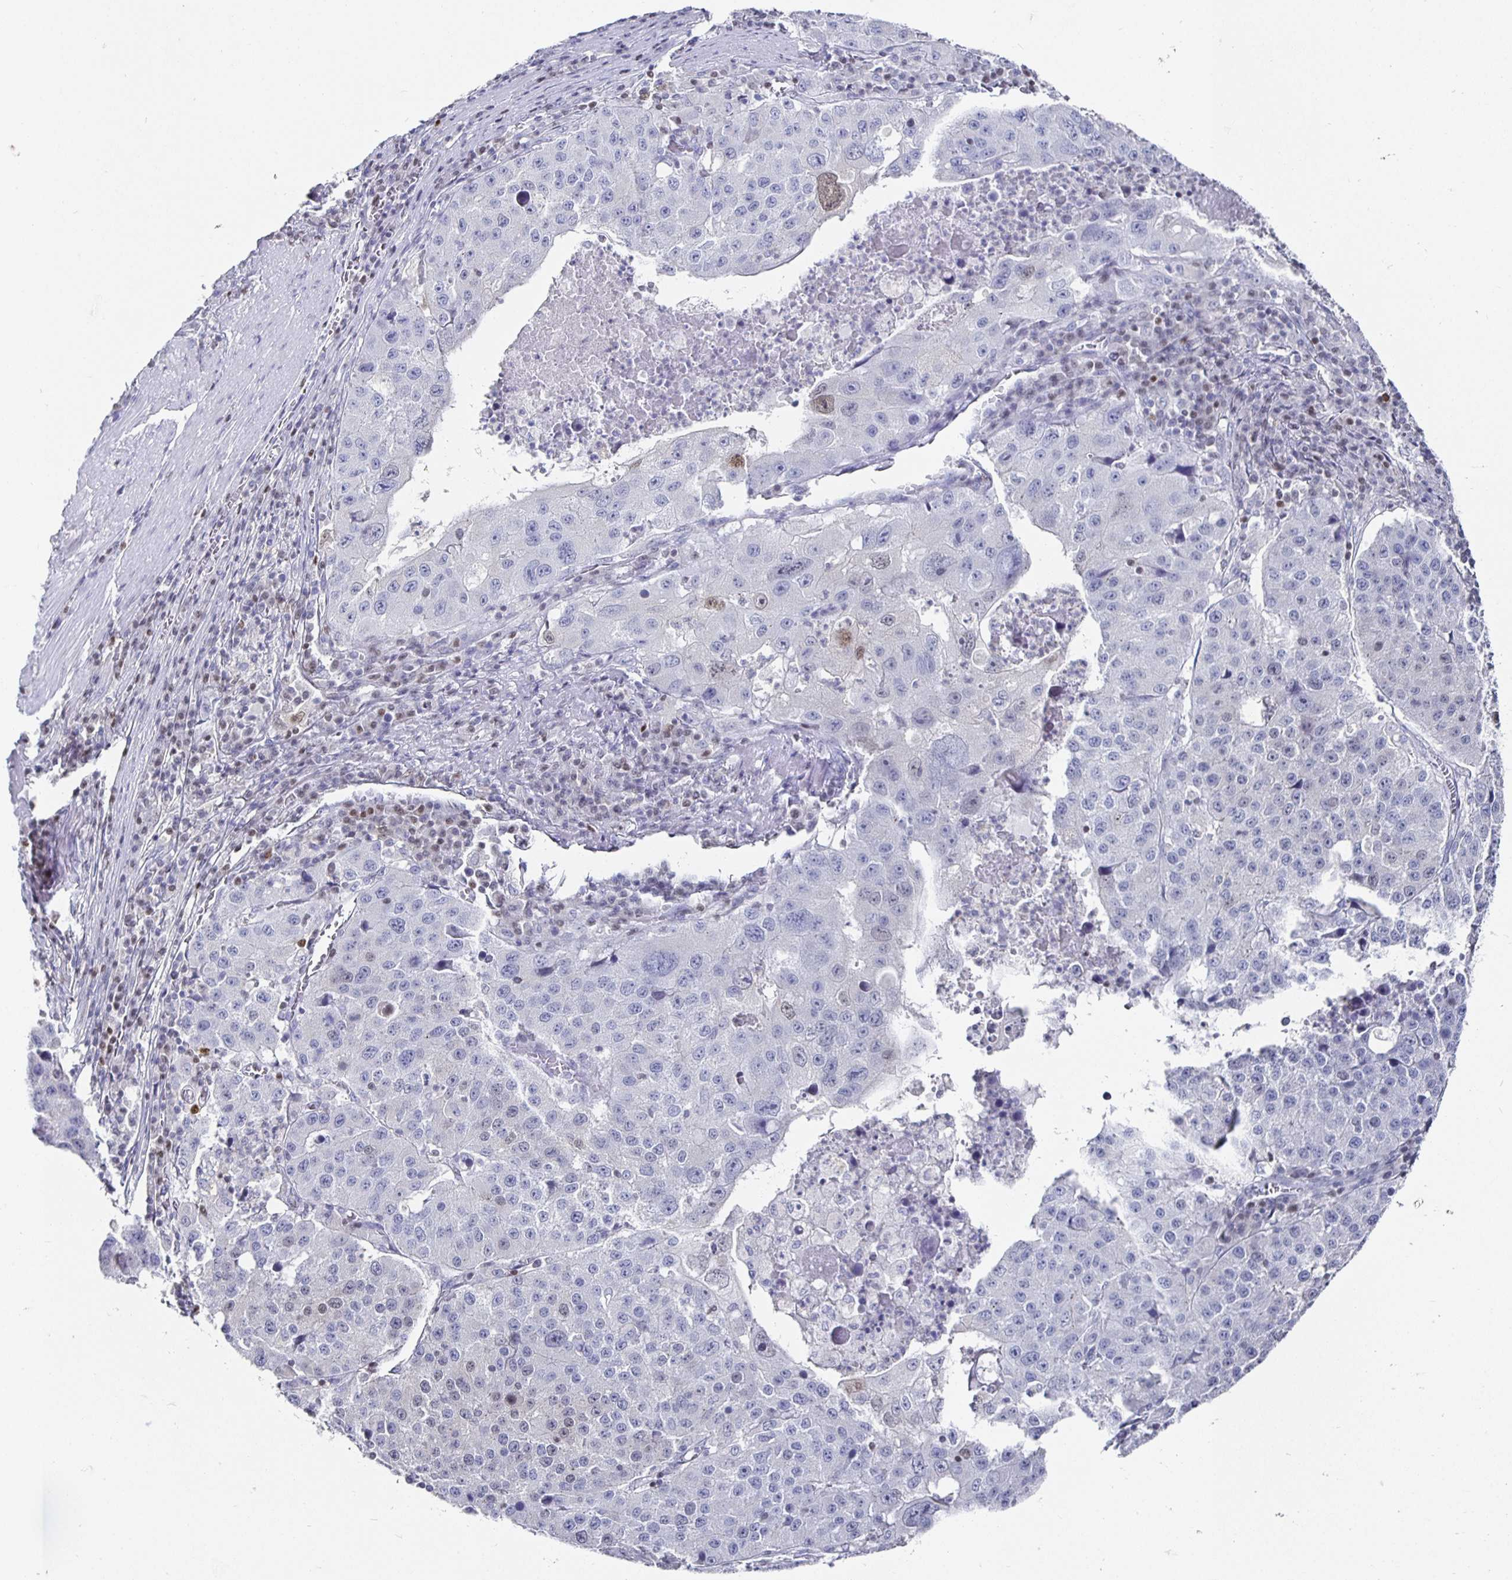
{"staining": {"intensity": "weak", "quantity": "<25%", "location": "nuclear"}, "tissue": "stomach cancer", "cell_type": "Tumor cells", "image_type": "cancer", "snomed": [{"axis": "morphology", "description": "Adenocarcinoma, NOS"}, {"axis": "topography", "description": "Stomach"}], "caption": "This is an immunohistochemistry (IHC) histopathology image of stomach adenocarcinoma. There is no staining in tumor cells.", "gene": "RUNX2", "patient": {"sex": "male", "age": 71}}